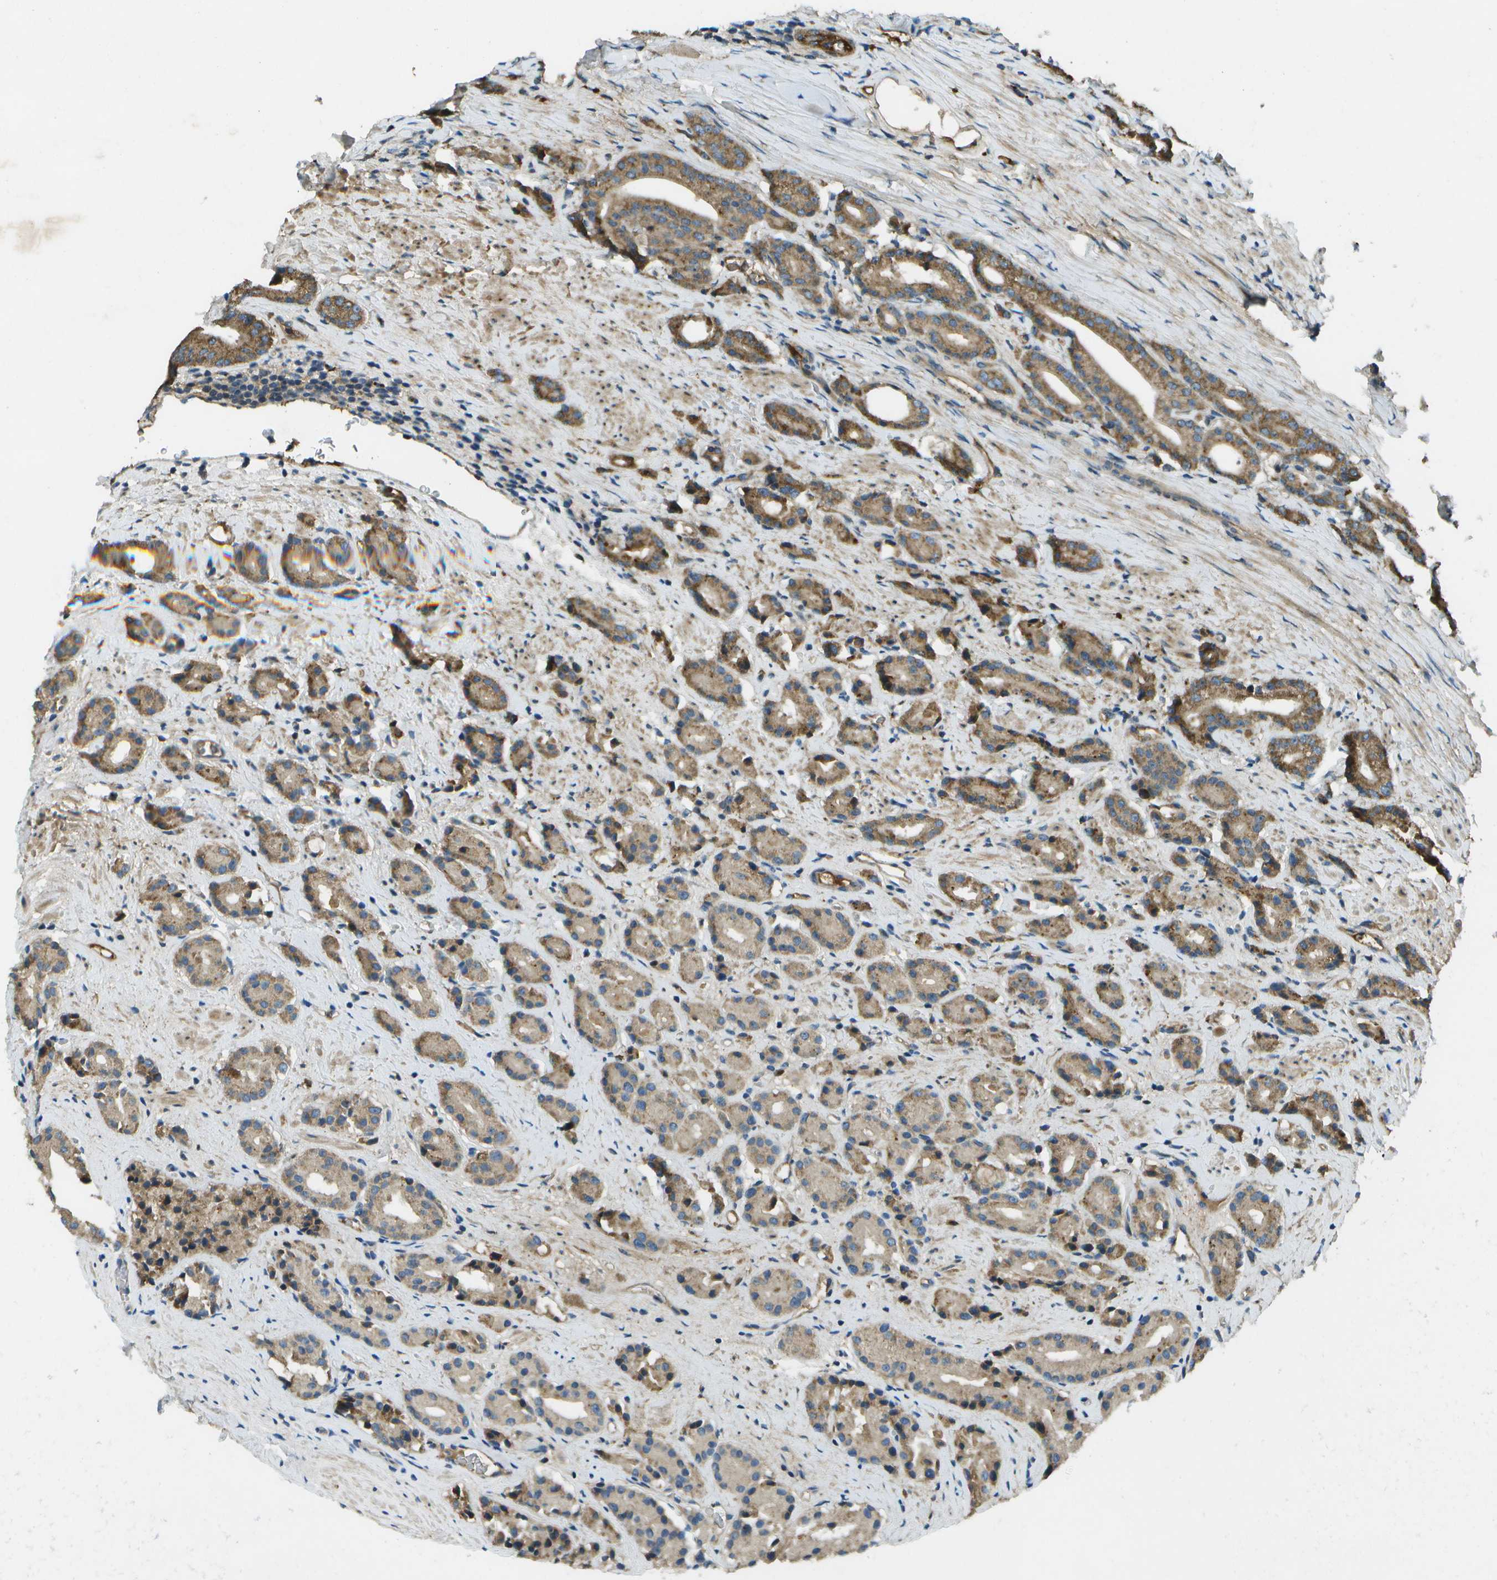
{"staining": {"intensity": "moderate", "quantity": ">75%", "location": "cytoplasmic/membranous"}, "tissue": "prostate cancer", "cell_type": "Tumor cells", "image_type": "cancer", "snomed": [{"axis": "morphology", "description": "Adenocarcinoma, High grade"}, {"axis": "topography", "description": "Prostate"}], "caption": "Tumor cells reveal moderate cytoplasmic/membranous staining in about >75% of cells in prostate cancer. (IHC, brightfield microscopy, high magnification).", "gene": "PXYLP1", "patient": {"sex": "male", "age": 71}}